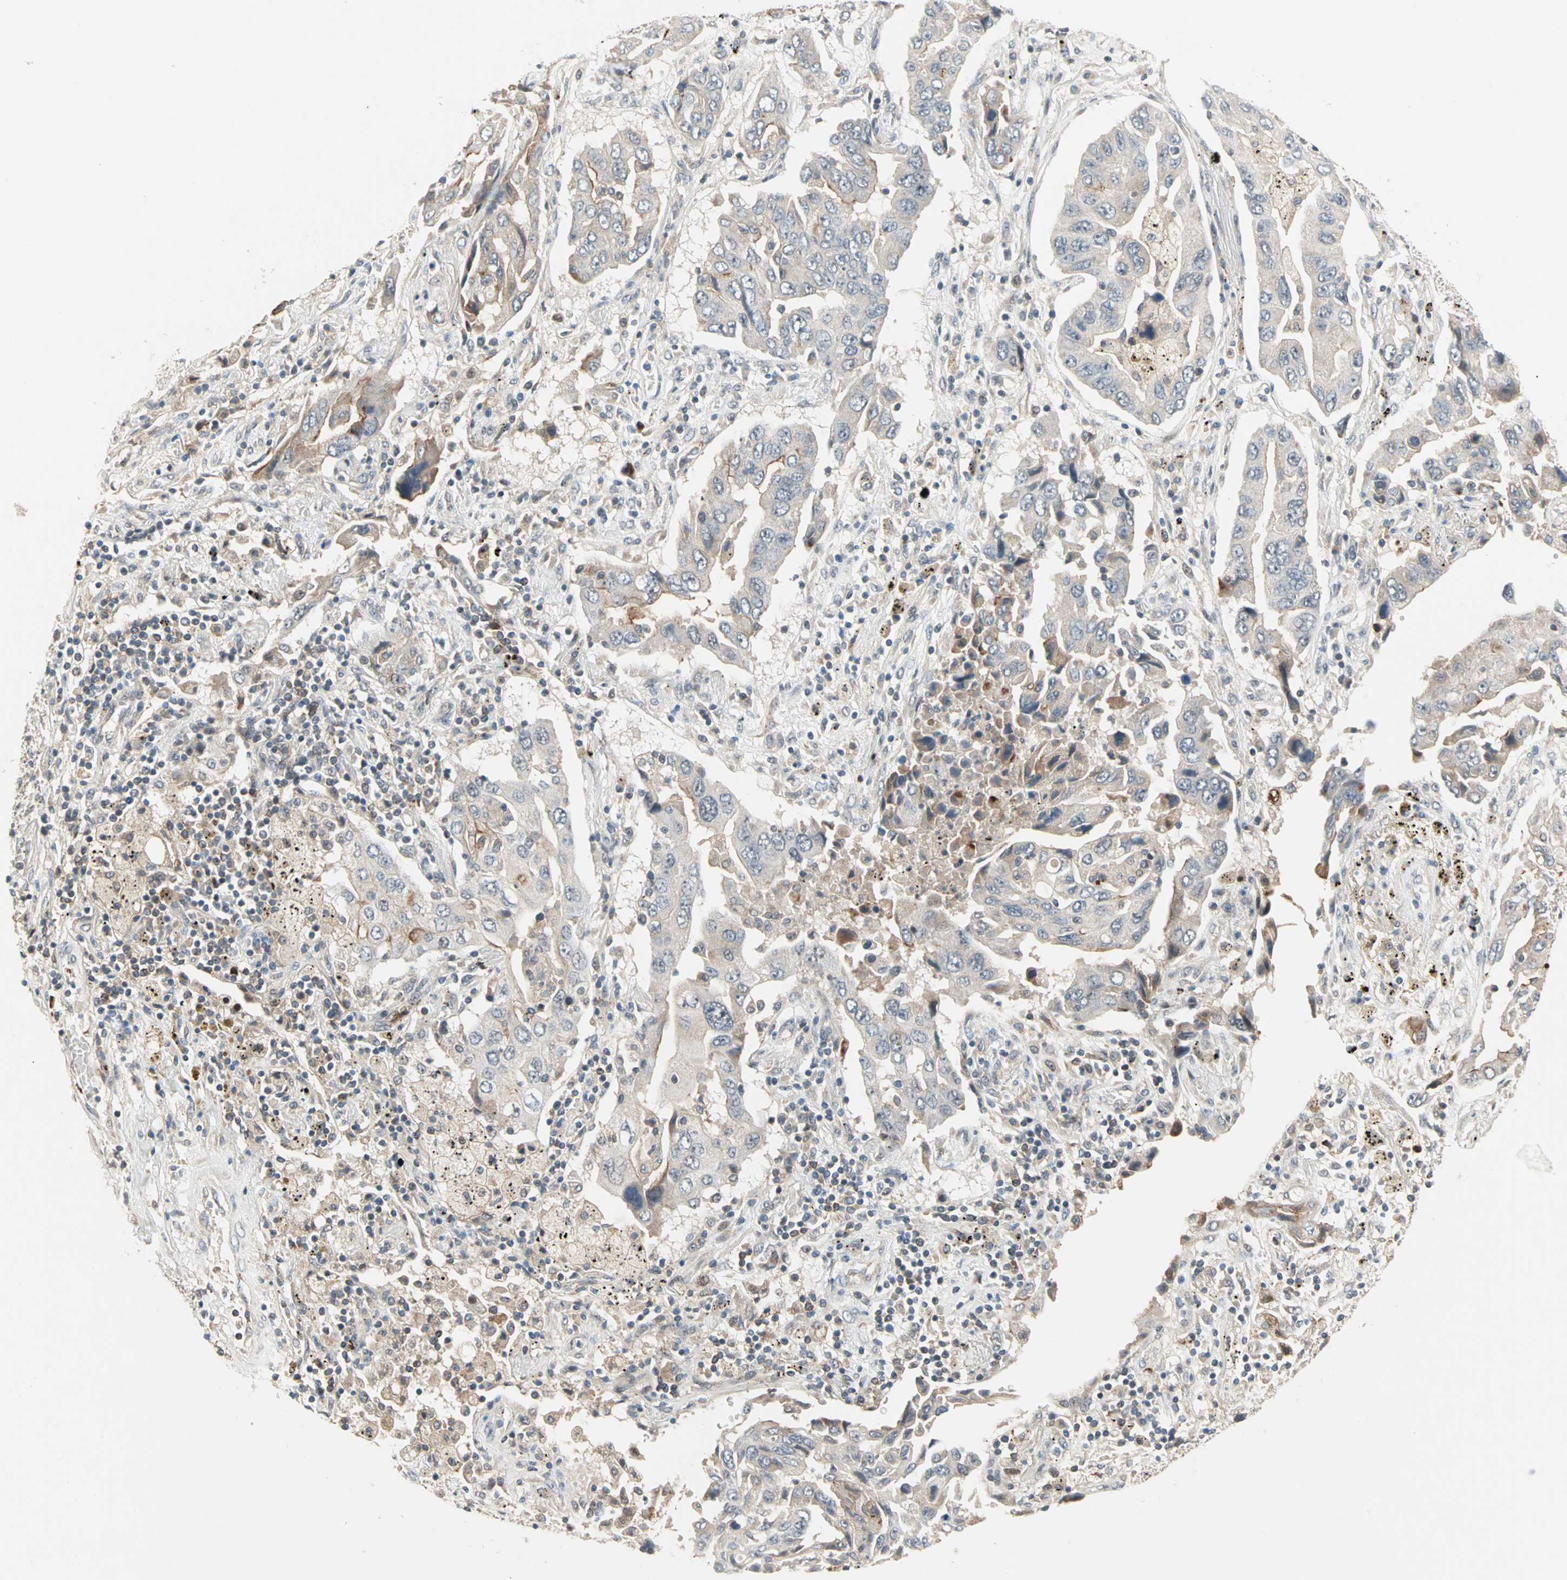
{"staining": {"intensity": "weak", "quantity": "25%-75%", "location": "cytoplasmic/membranous"}, "tissue": "lung cancer", "cell_type": "Tumor cells", "image_type": "cancer", "snomed": [{"axis": "morphology", "description": "Adenocarcinoma, NOS"}, {"axis": "topography", "description": "Lung"}], "caption": "Adenocarcinoma (lung) stained with a protein marker reveals weak staining in tumor cells.", "gene": "PROS1", "patient": {"sex": "female", "age": 65}}